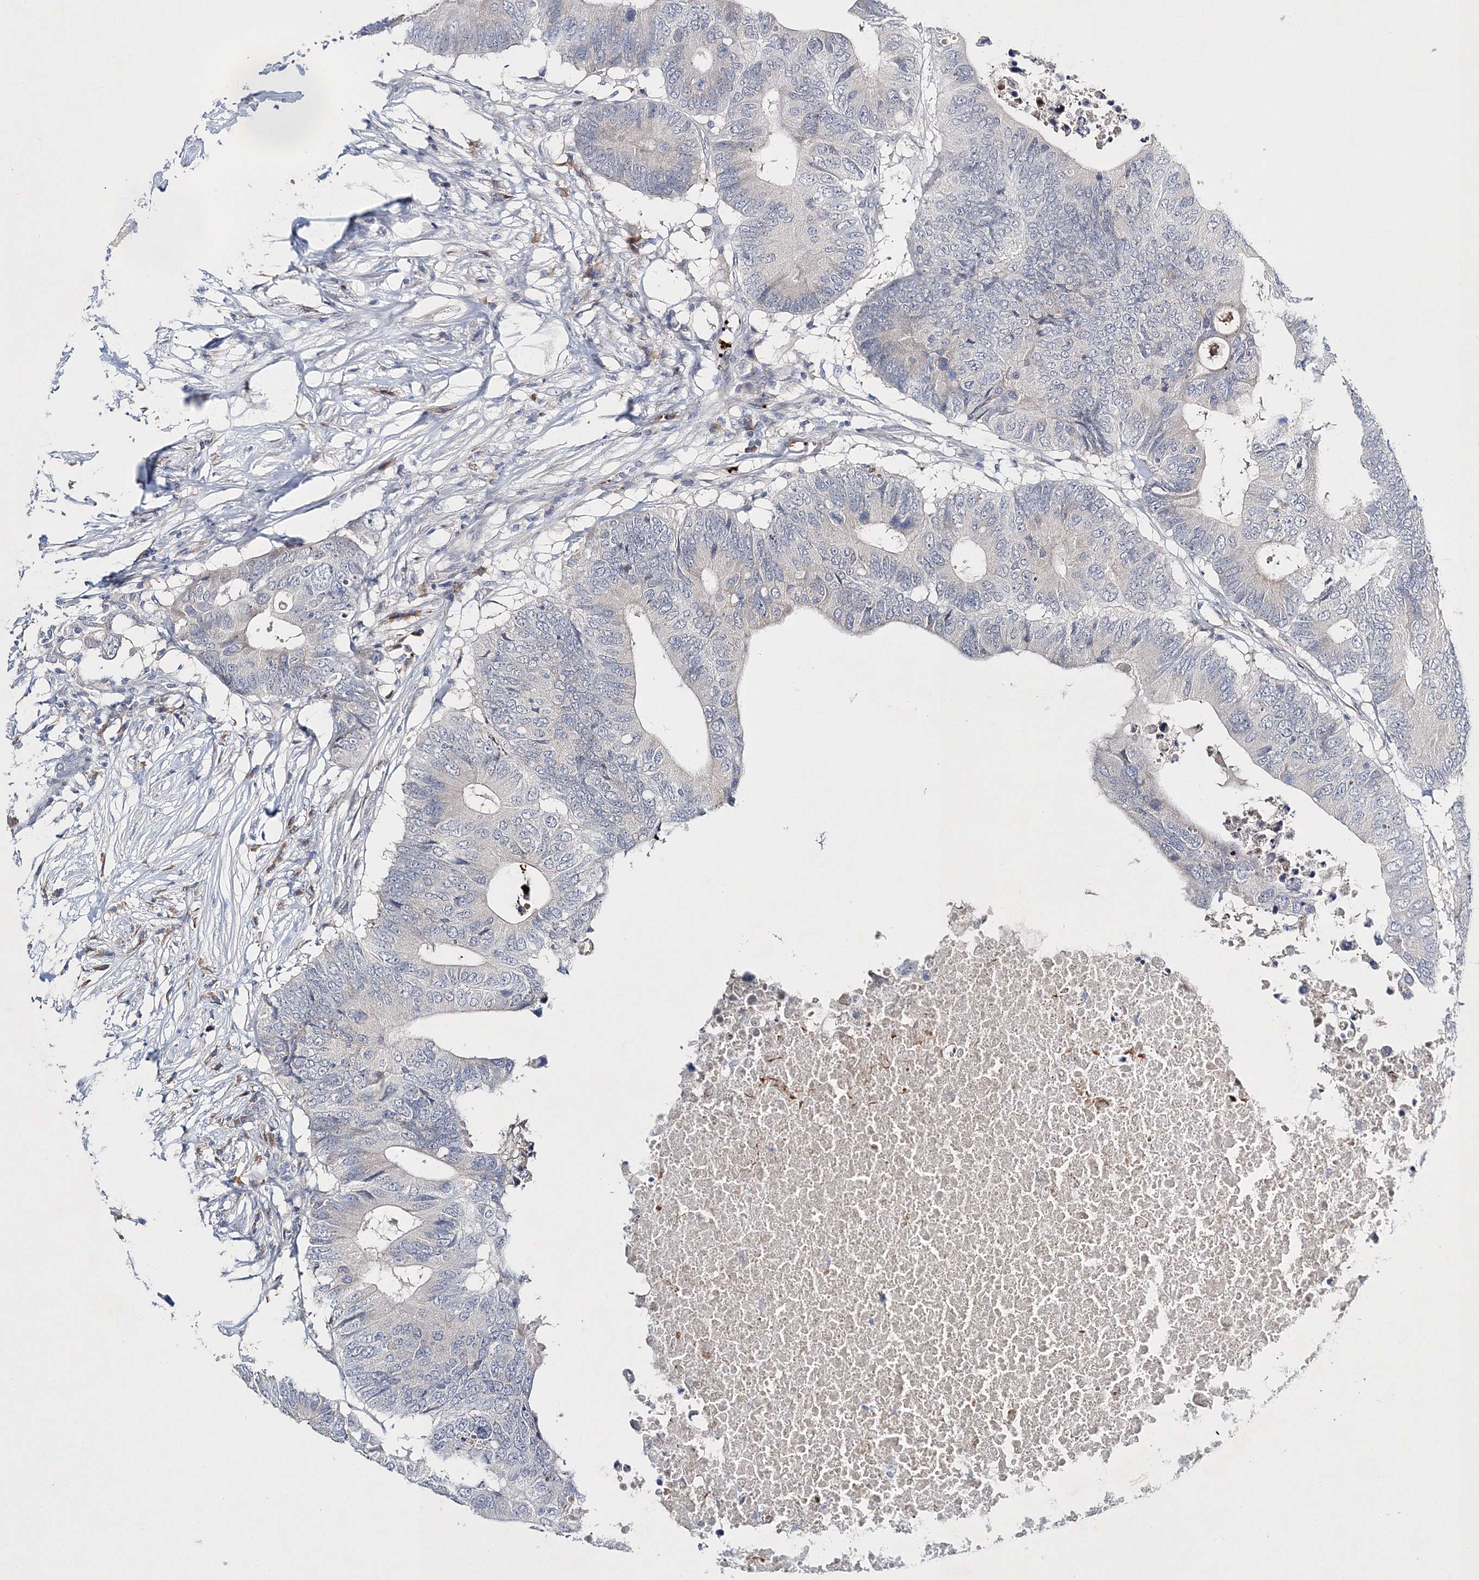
{"staining": {"intensity": "negative", "quantity": "none", "location": "none"}, "tissue": "colorectal cancer", "cell_type": "Tumor cells", "image_type": "cancer", "snomed": [{"axis": "morphology", "description": "Adenocarcinoma, NOS"}, {"axis": "topography", "description": "Colon"}], "caption": "High magnification brightfield microscopy of adenocarcinoma (colorectal) stained with DAB (3,3'-diaminobenzidine) (brown) and counterstained with hematoxylin (blue): tumor cells show no significant expression.", "gene": "MYOZ2", "patient": {"sex": "male", "age": 71}}